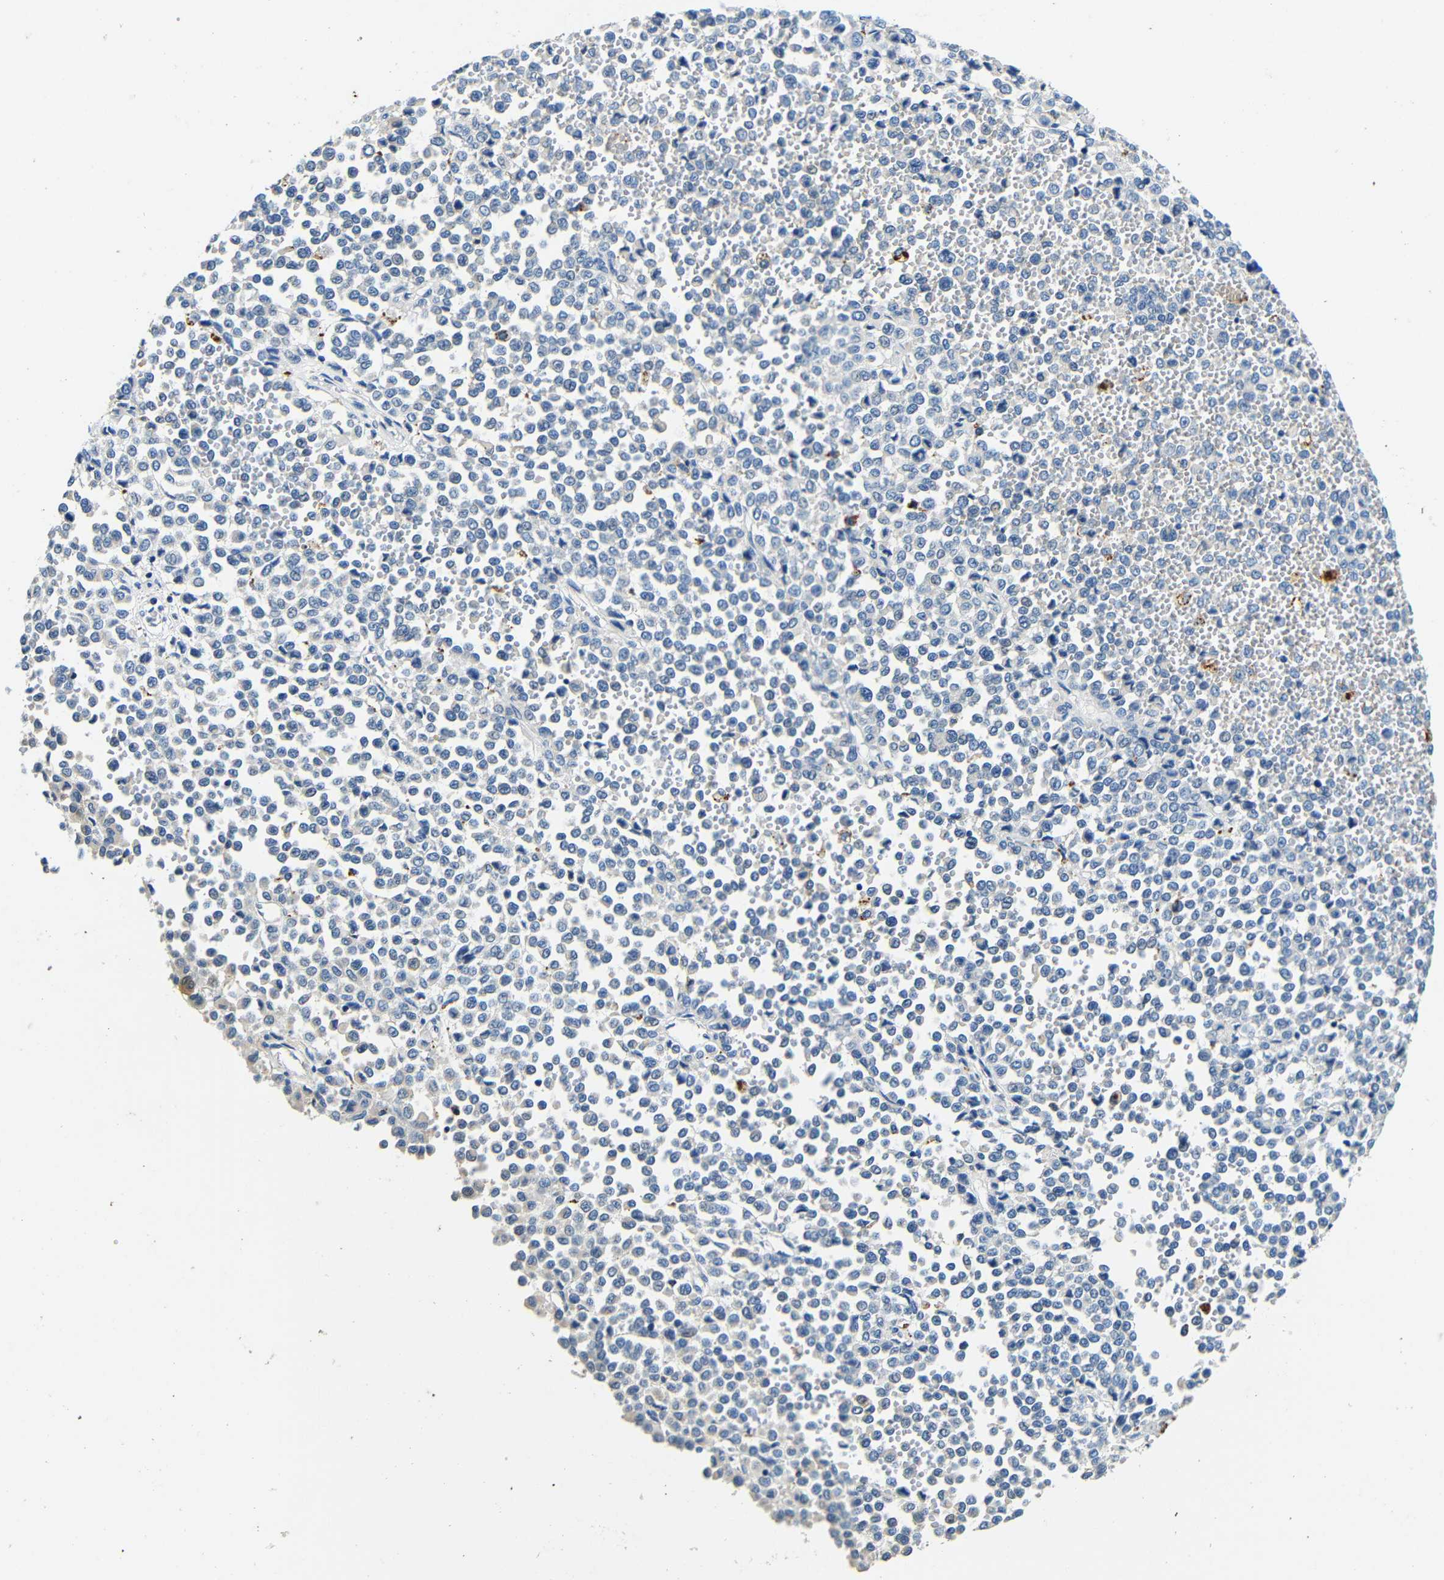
{"staining": {"intensity": "negative", "quantity": "none", "location": "none"}, "tissue": "melanoma", "cell_type": "Tumor cells", "image_type": "cancer", "snomed": [{"axis": "morphology", "description": "Malignant melanoma, Metastatic site"}, {"axis": "topography", "description": "Pancreas"}], "caption": "High power microscopy photomicrograph of an immunohistochemistry (IHC) image of melanoma, revealing no significant expression in tumor cells.", "gene": "FMO5", "patient": {"sex": "female", "age": 30}}